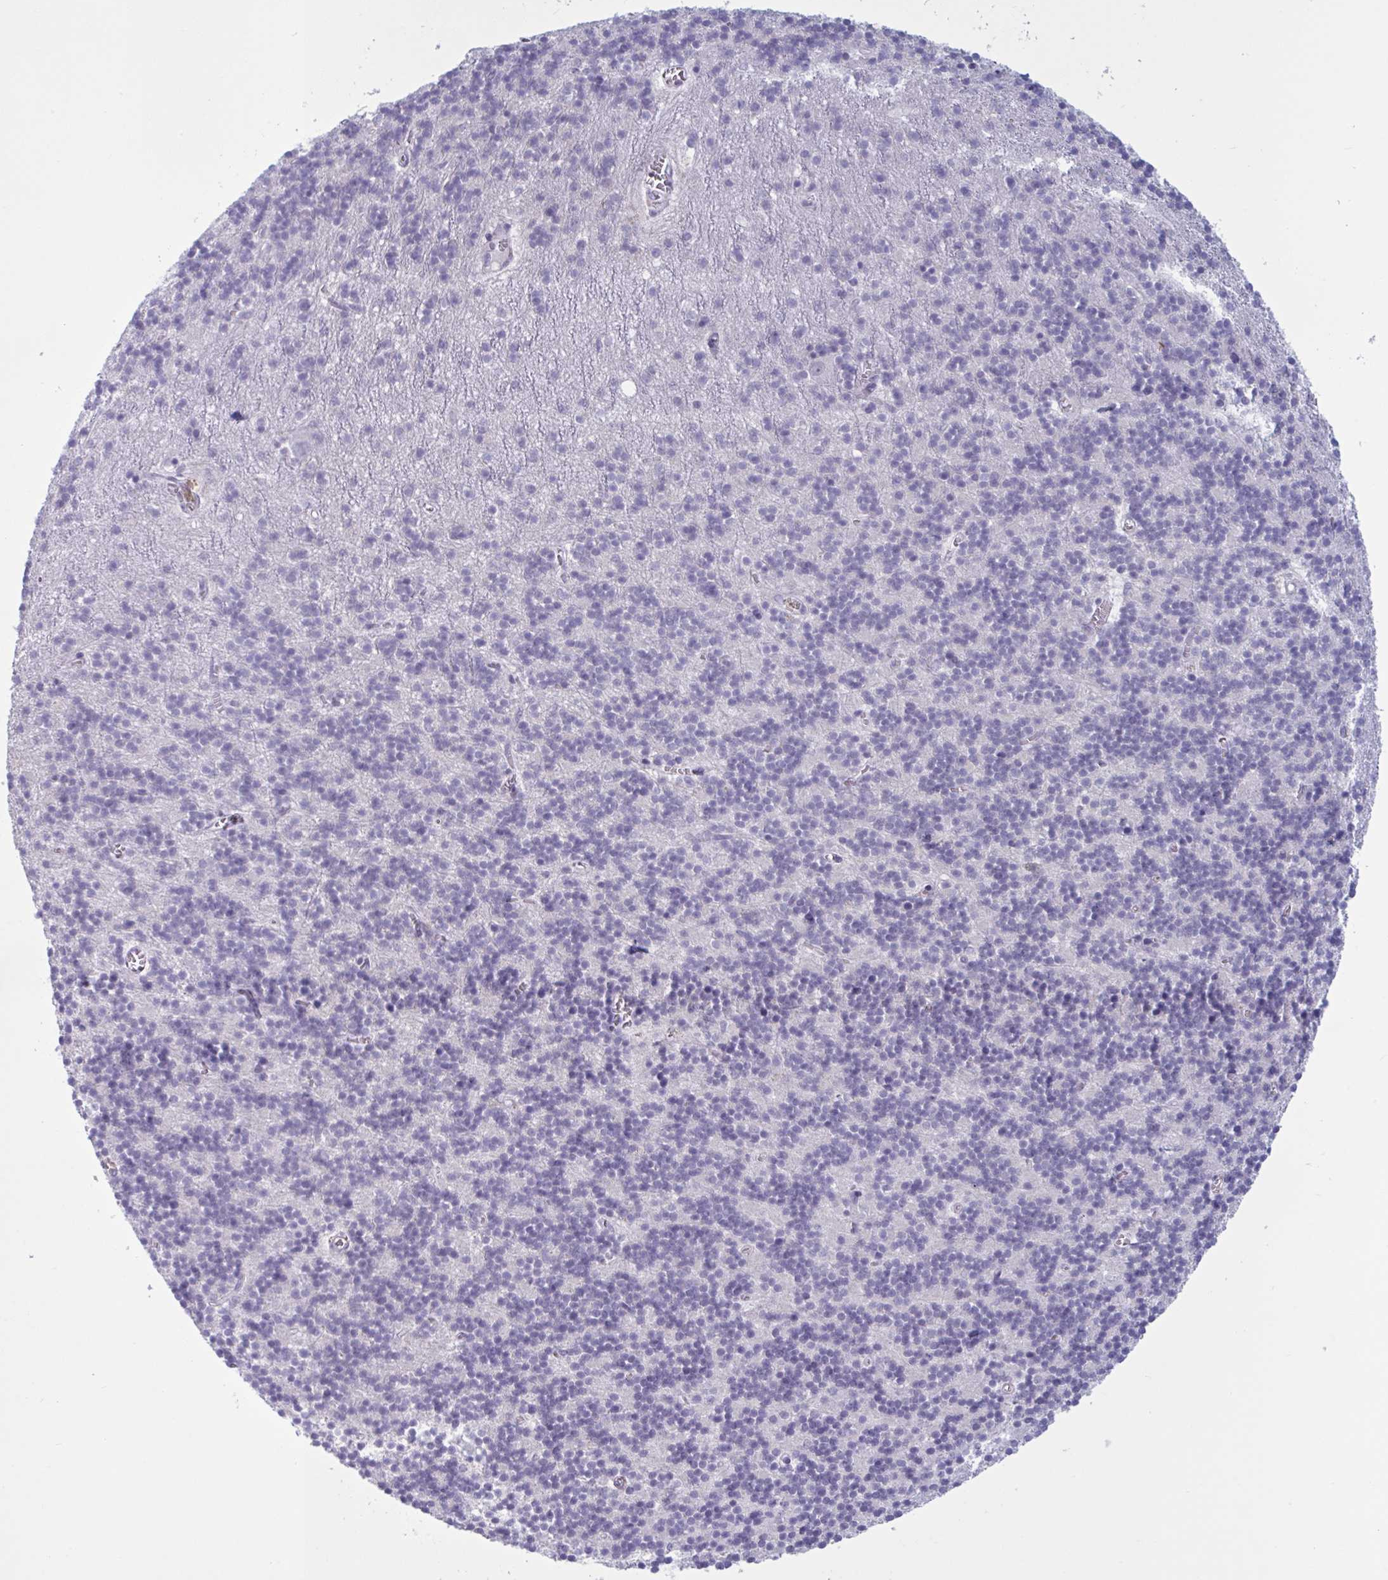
{"staining": {"intensity": "negative", "quantity": "none", "location": "none"}, "tissue": "cerebellum", "cell_type": "Cells in granular layer", "image_type": "normal", "snomed": [{"axis": "morphology", "description": "Normal tissue, NOS"}, {"axis": "topography", "description": "Cerebellum"}], "caption": "This is a micrograph of immunohistochemistry (IHC) staining of unremarkable cerebellum, which shows no expression in cells in granular layer.", "gene": "OR1L3", "patient": {"sex": "male", "age": 54}}